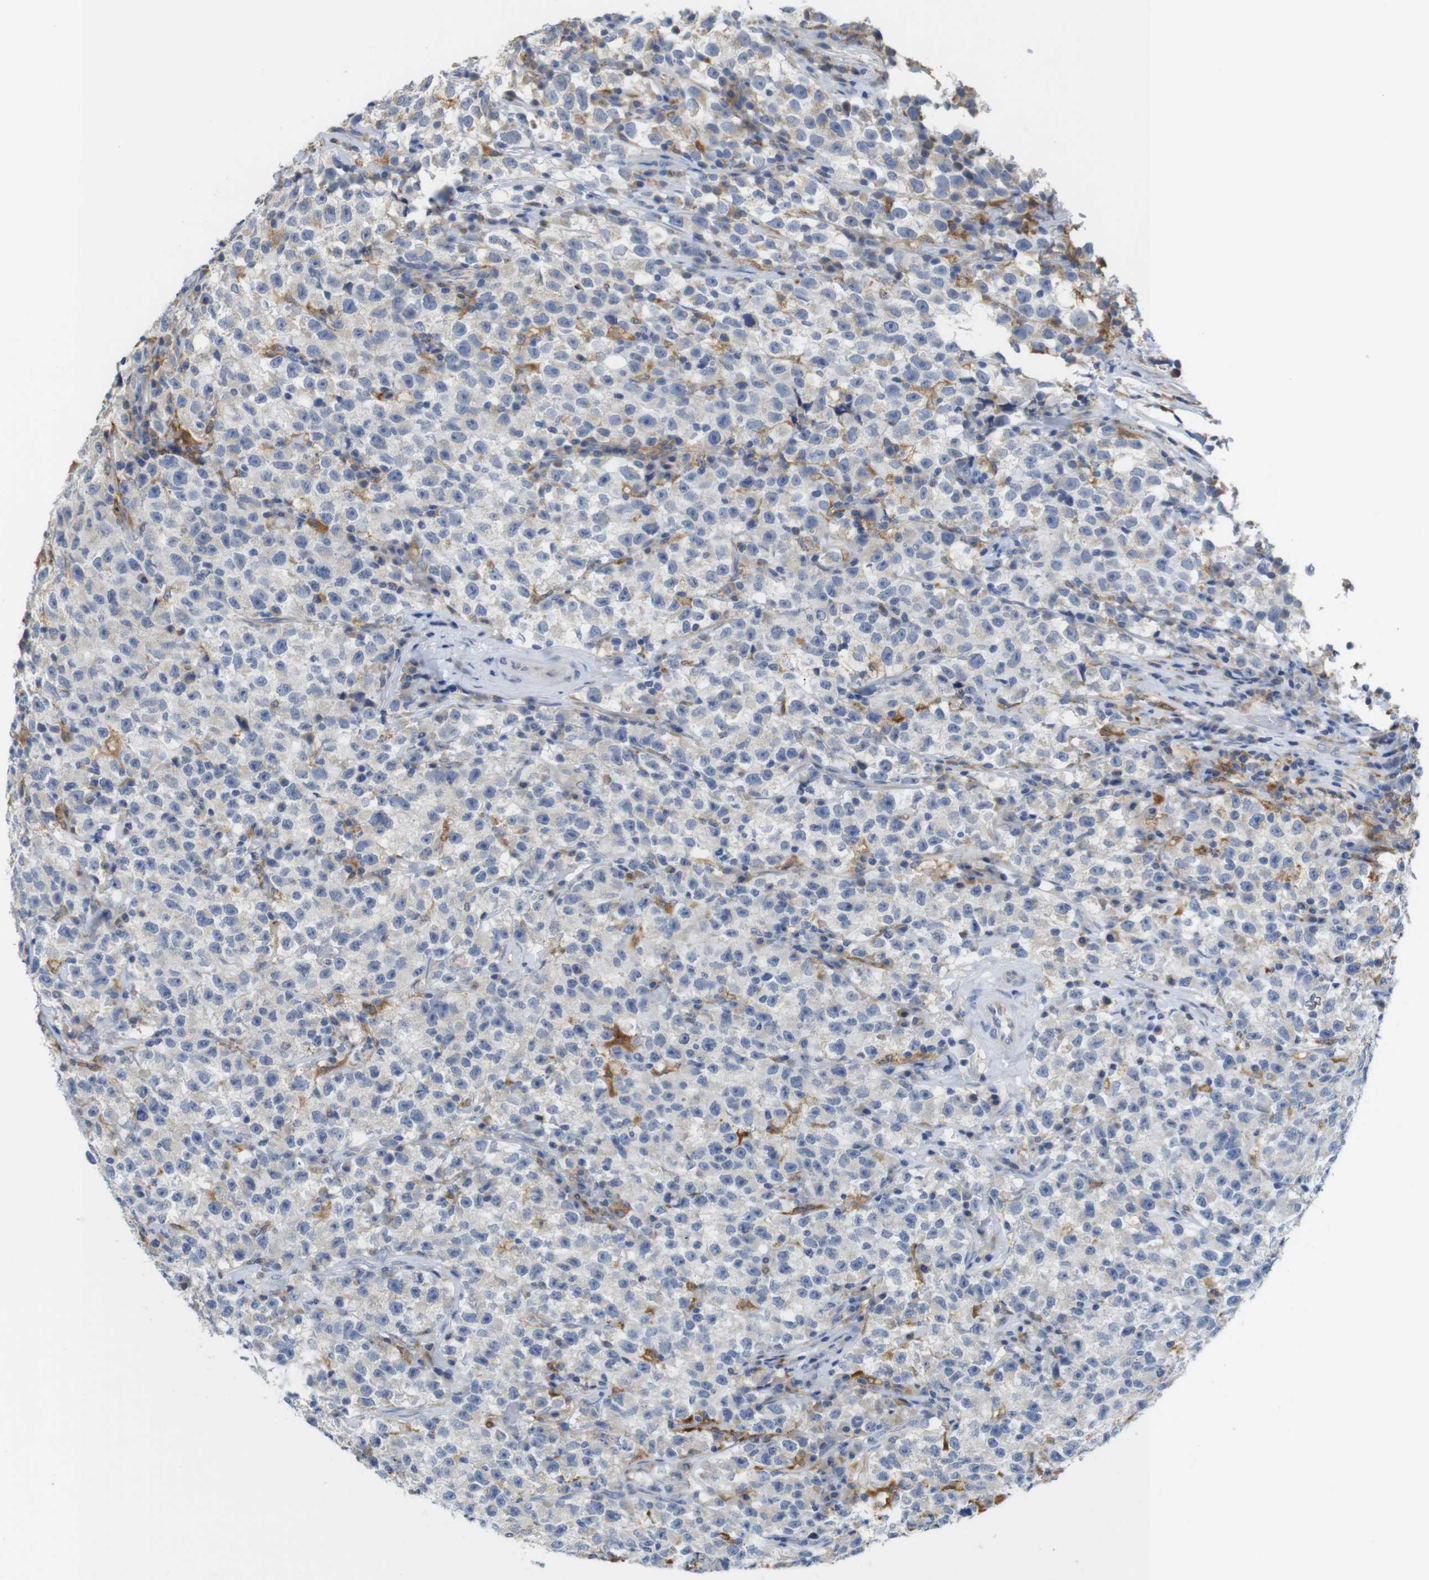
{"staining": {"intensity": "negative", "quantity": "none", "location": "none"}, "tissue": "testis cancer", "cell_type": "Tumor cells", "image_type": "cancer", "snomed": [{"axis": "morphology", "description": "Seminoma, NOS"}, {"axis": "topography", "description": "Testis"}], "caption": "This histopathology image is of testis seminoma stained with immunohistochemistry (IHC) to label a protein in brown with the nuclei are counter-stained blue. There is no expression in tumor cells.", "gene": "NEBL", "patient": {"sex": "male", "age": 22}}